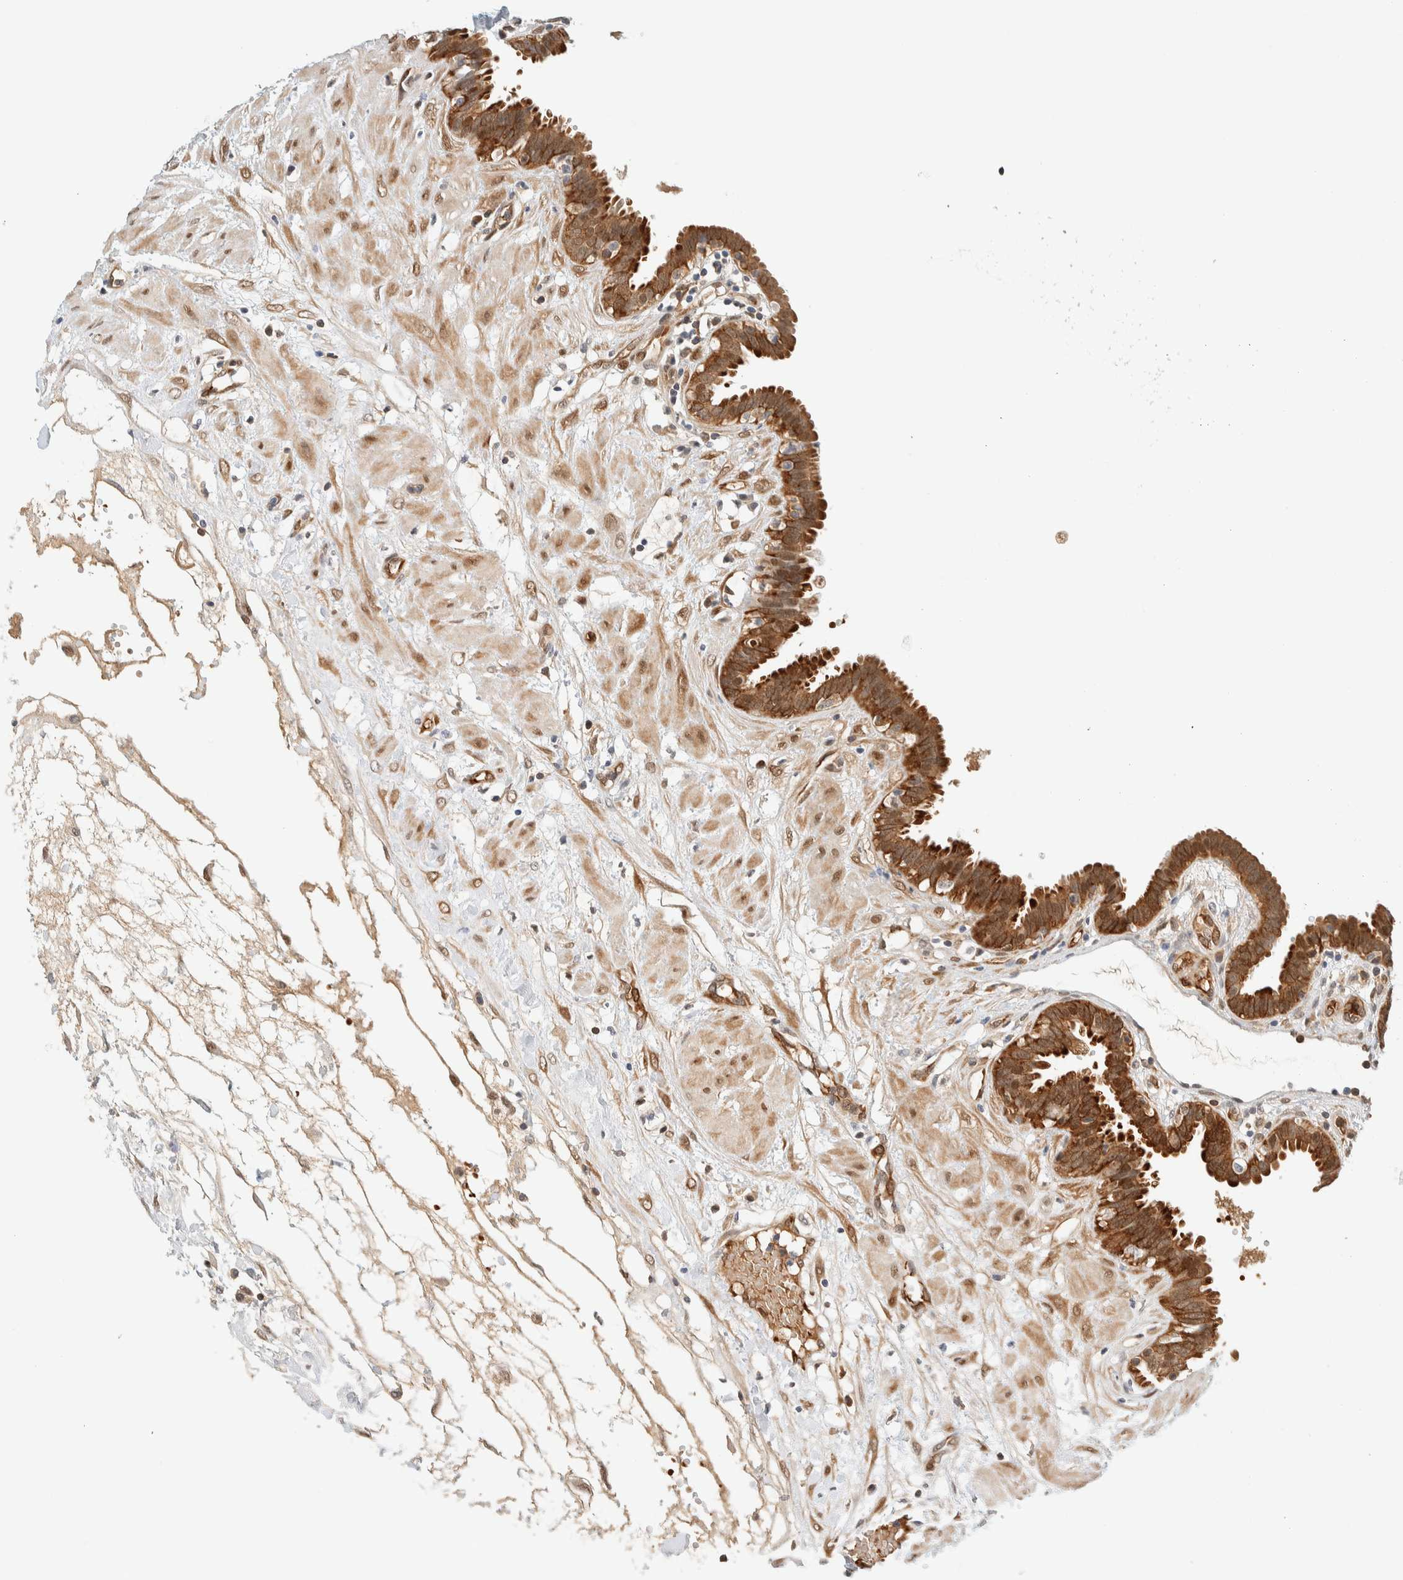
{"staining": {"intensity": "moderate", "quantity": "25%-75%", "location": "cytoplasmic/membranous,nuclear"}, "tissue": "fallopian tube", "cell_type": "Glandular cells", "image_type": "normal", "snomed": [{"axis": "morphology", "description": "Normal tissue, NOS"}, {"axis": "topography", "description": "Fallopian tube"}, {"axis": "topography", "description": "Placenta"}], "caption": "Protein staining of benign fallopian tube exhibits moderate cytoplasmic/membranous,nuclear expression in about 25%-75% of glandular cells.", "gene": "TSTD2", "patient": {"sex": "female", "age": 32}}